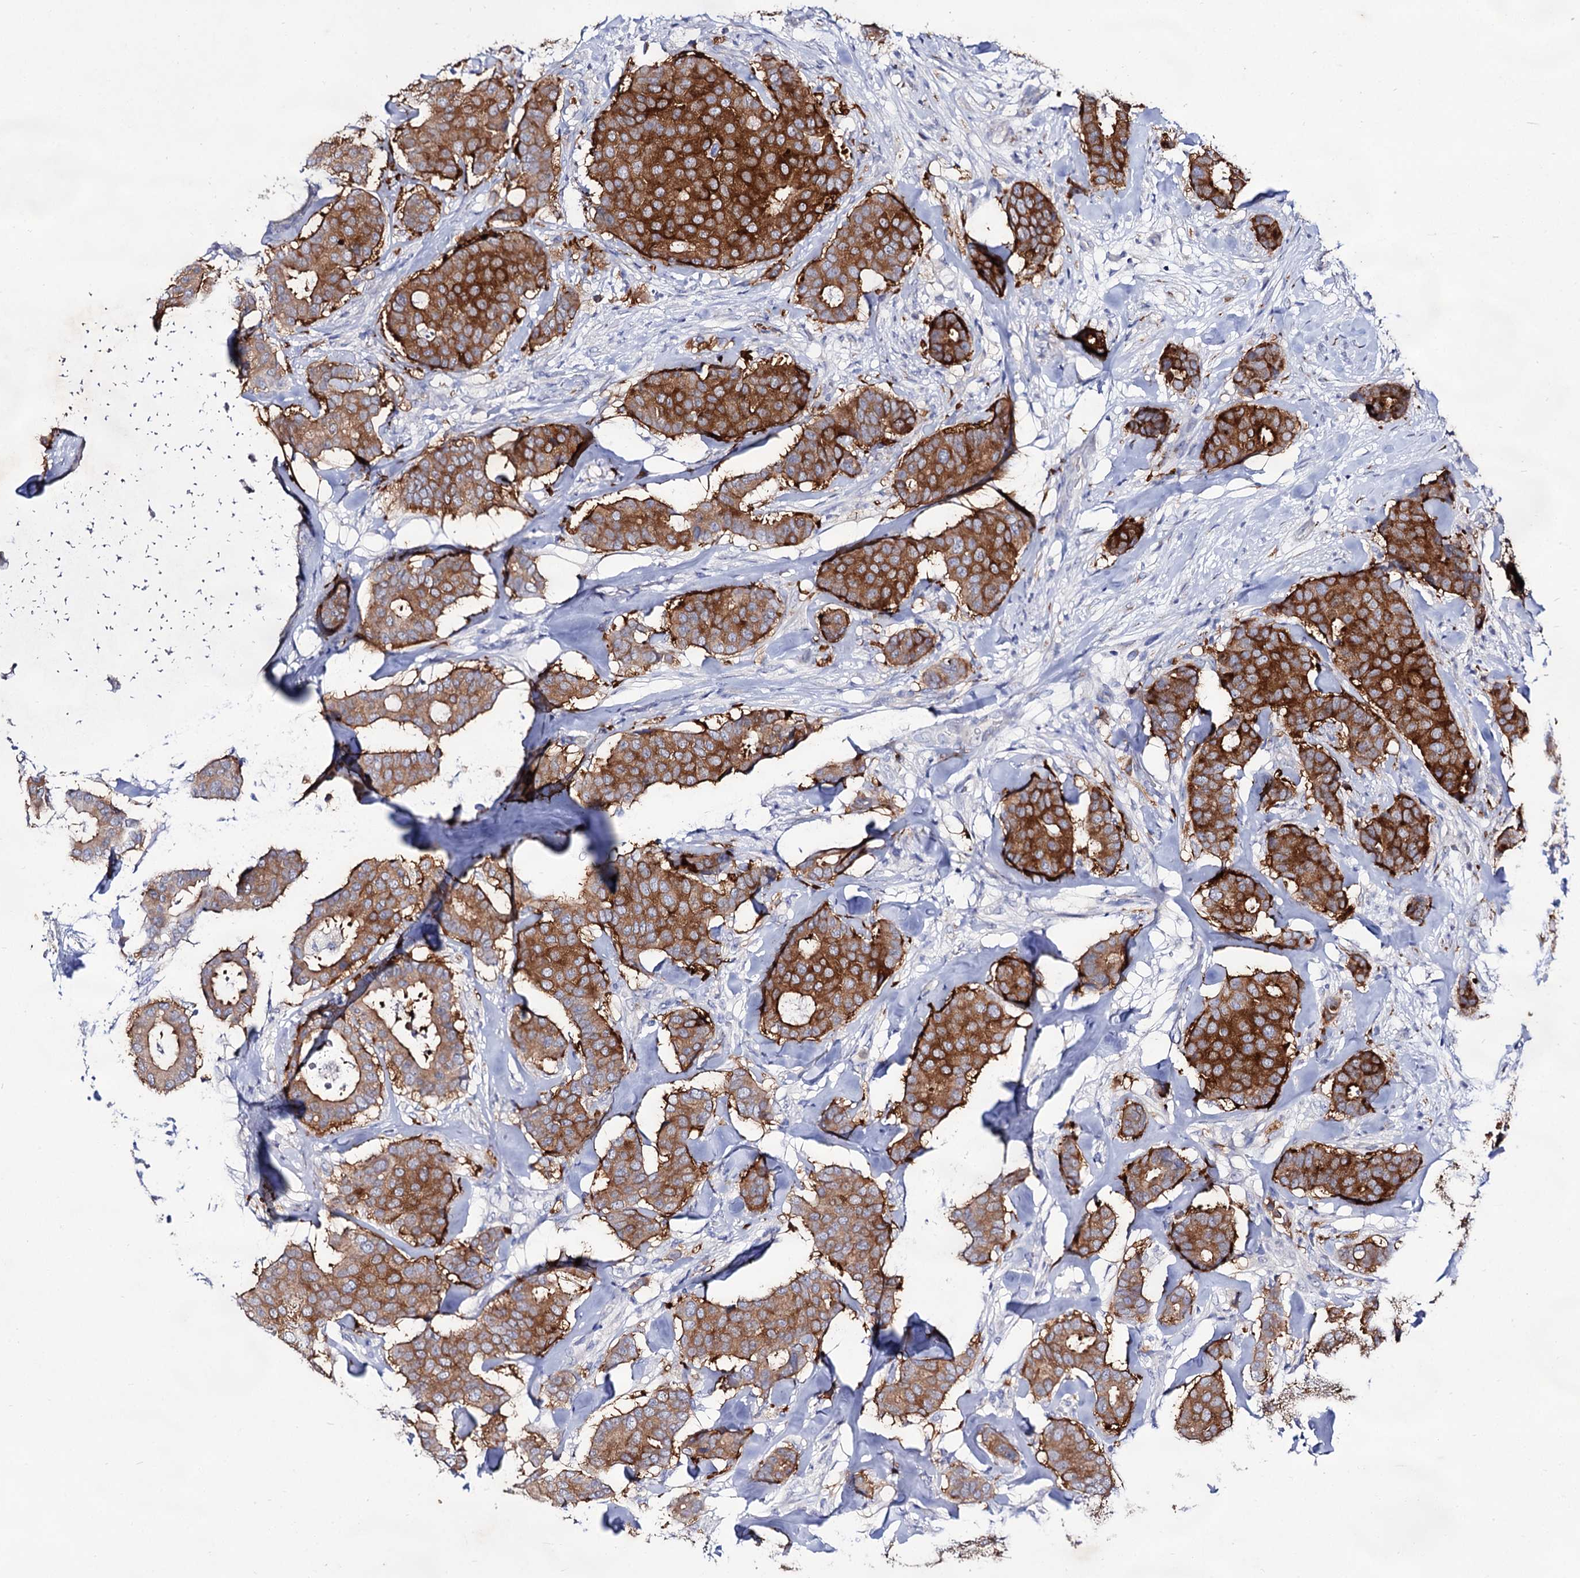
{"staining": {"intensity": "strong", "quantity": ">75%", "location": "cytoplasmic/membranous"}, "tissue": "breast cancer", "cell_type": "Tumor cells", "image_type": "cancer", "snomed": [{"axis": "morphology", "description": "Duct carcinoma"}, {"axis": "topography", "description": "Breast"}], "caption": "Strong cytoplasmic/membranous expression is appreciated in about >75% of tumor cells in intraductal carcinoma (breast).", "gene": "ARFIP2", "patient": {"sex": "female", "age": 75}}